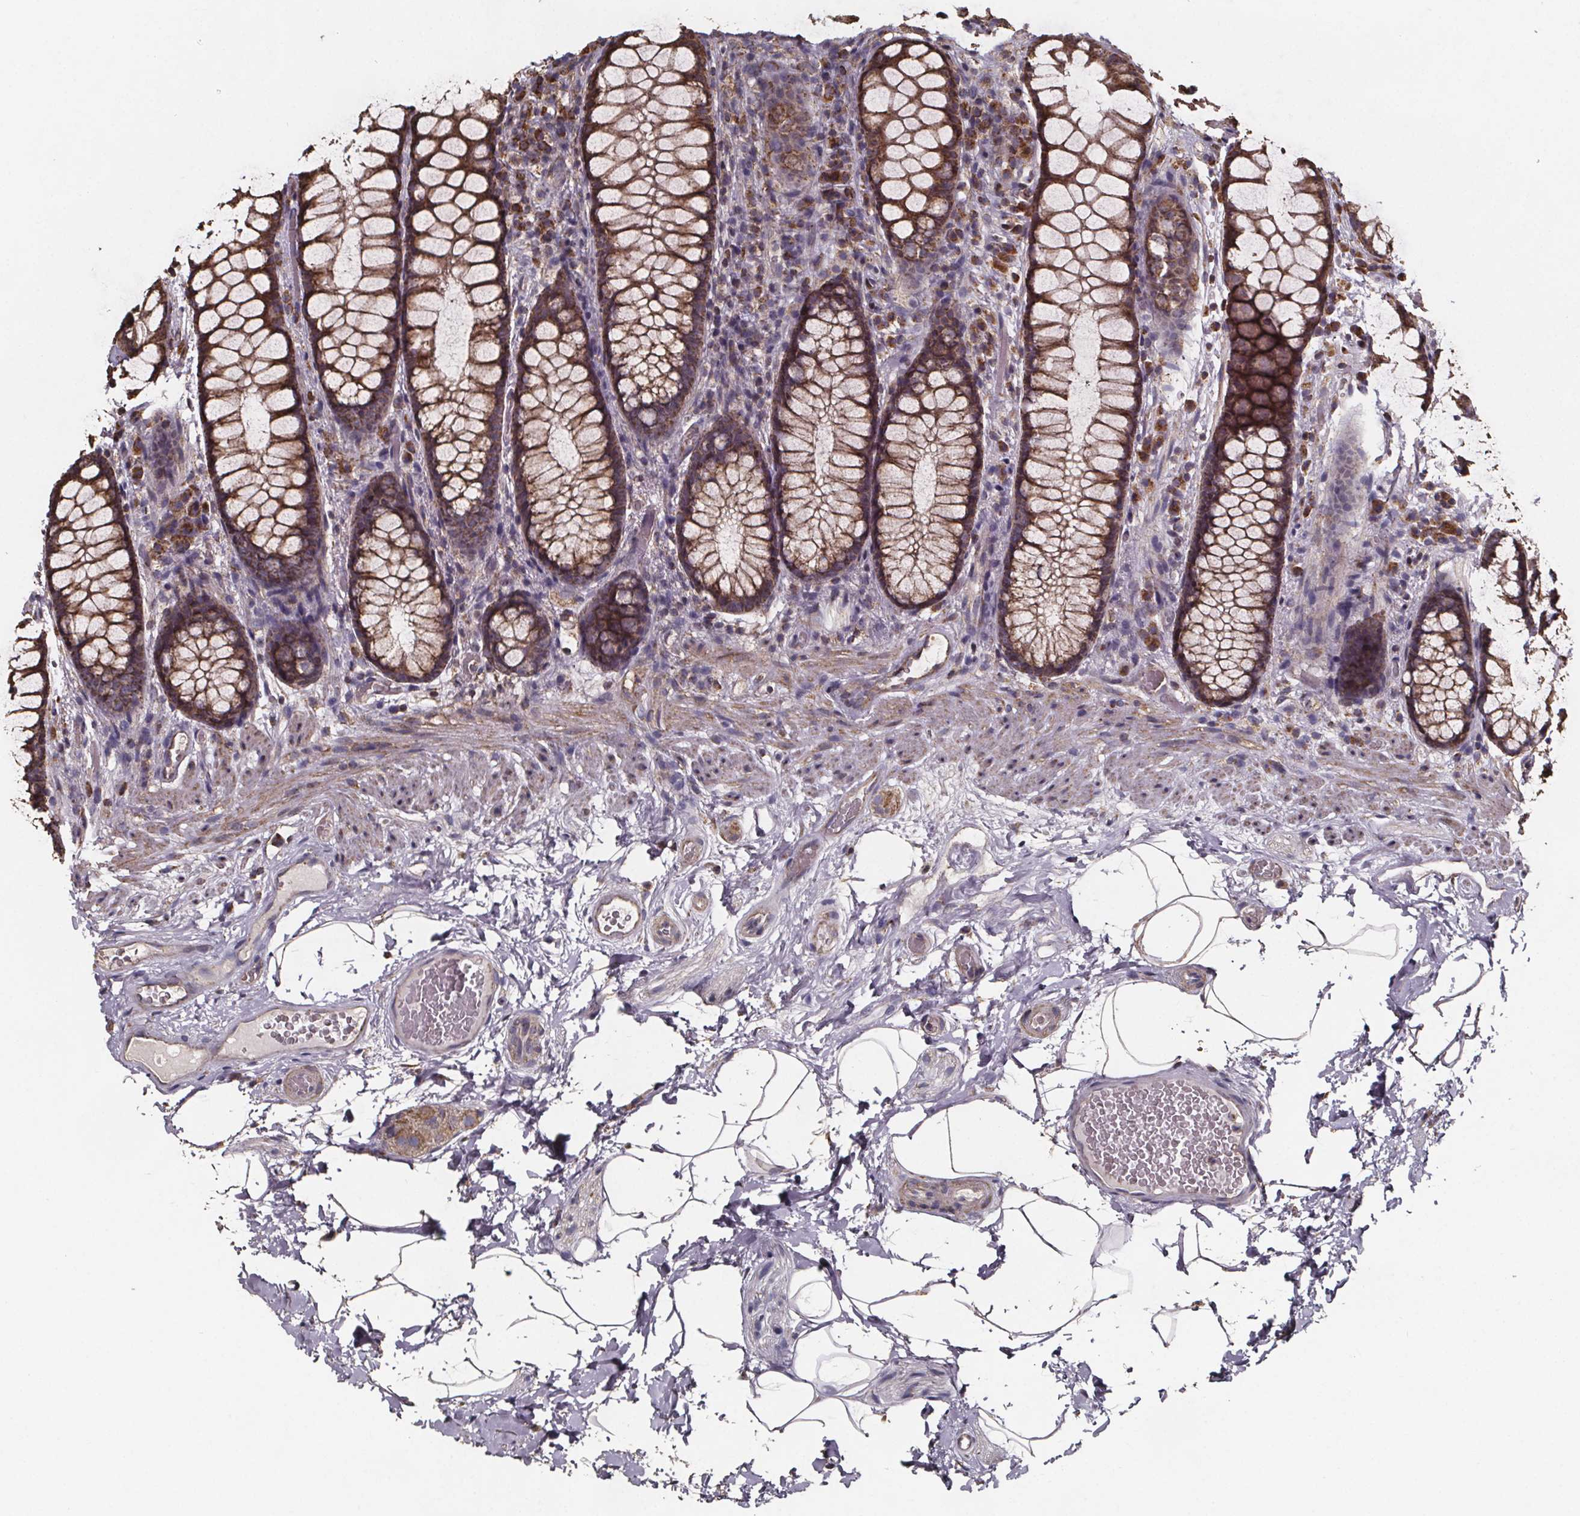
{"staining": {"intensity": "moderate", "quantity": ">75%", "location": "cytoplasmic/membranous"}, "tissue": "rectum", "cell_type": "Glandular cells", "image_type": "normal", "snomed": [{"axis": "morphology", "description": "Normal tissue, NOS"}, {"axis": "topography", "description": "Rectum"}], "caption": "Normal rectum shows moderate cytoplasmic/membranous positivity in approximately >75% of glandular cells, visualized by immunohistochemistry.", "gene": "SLC35D2", "patient": {"sex": "female", "age": 62}}